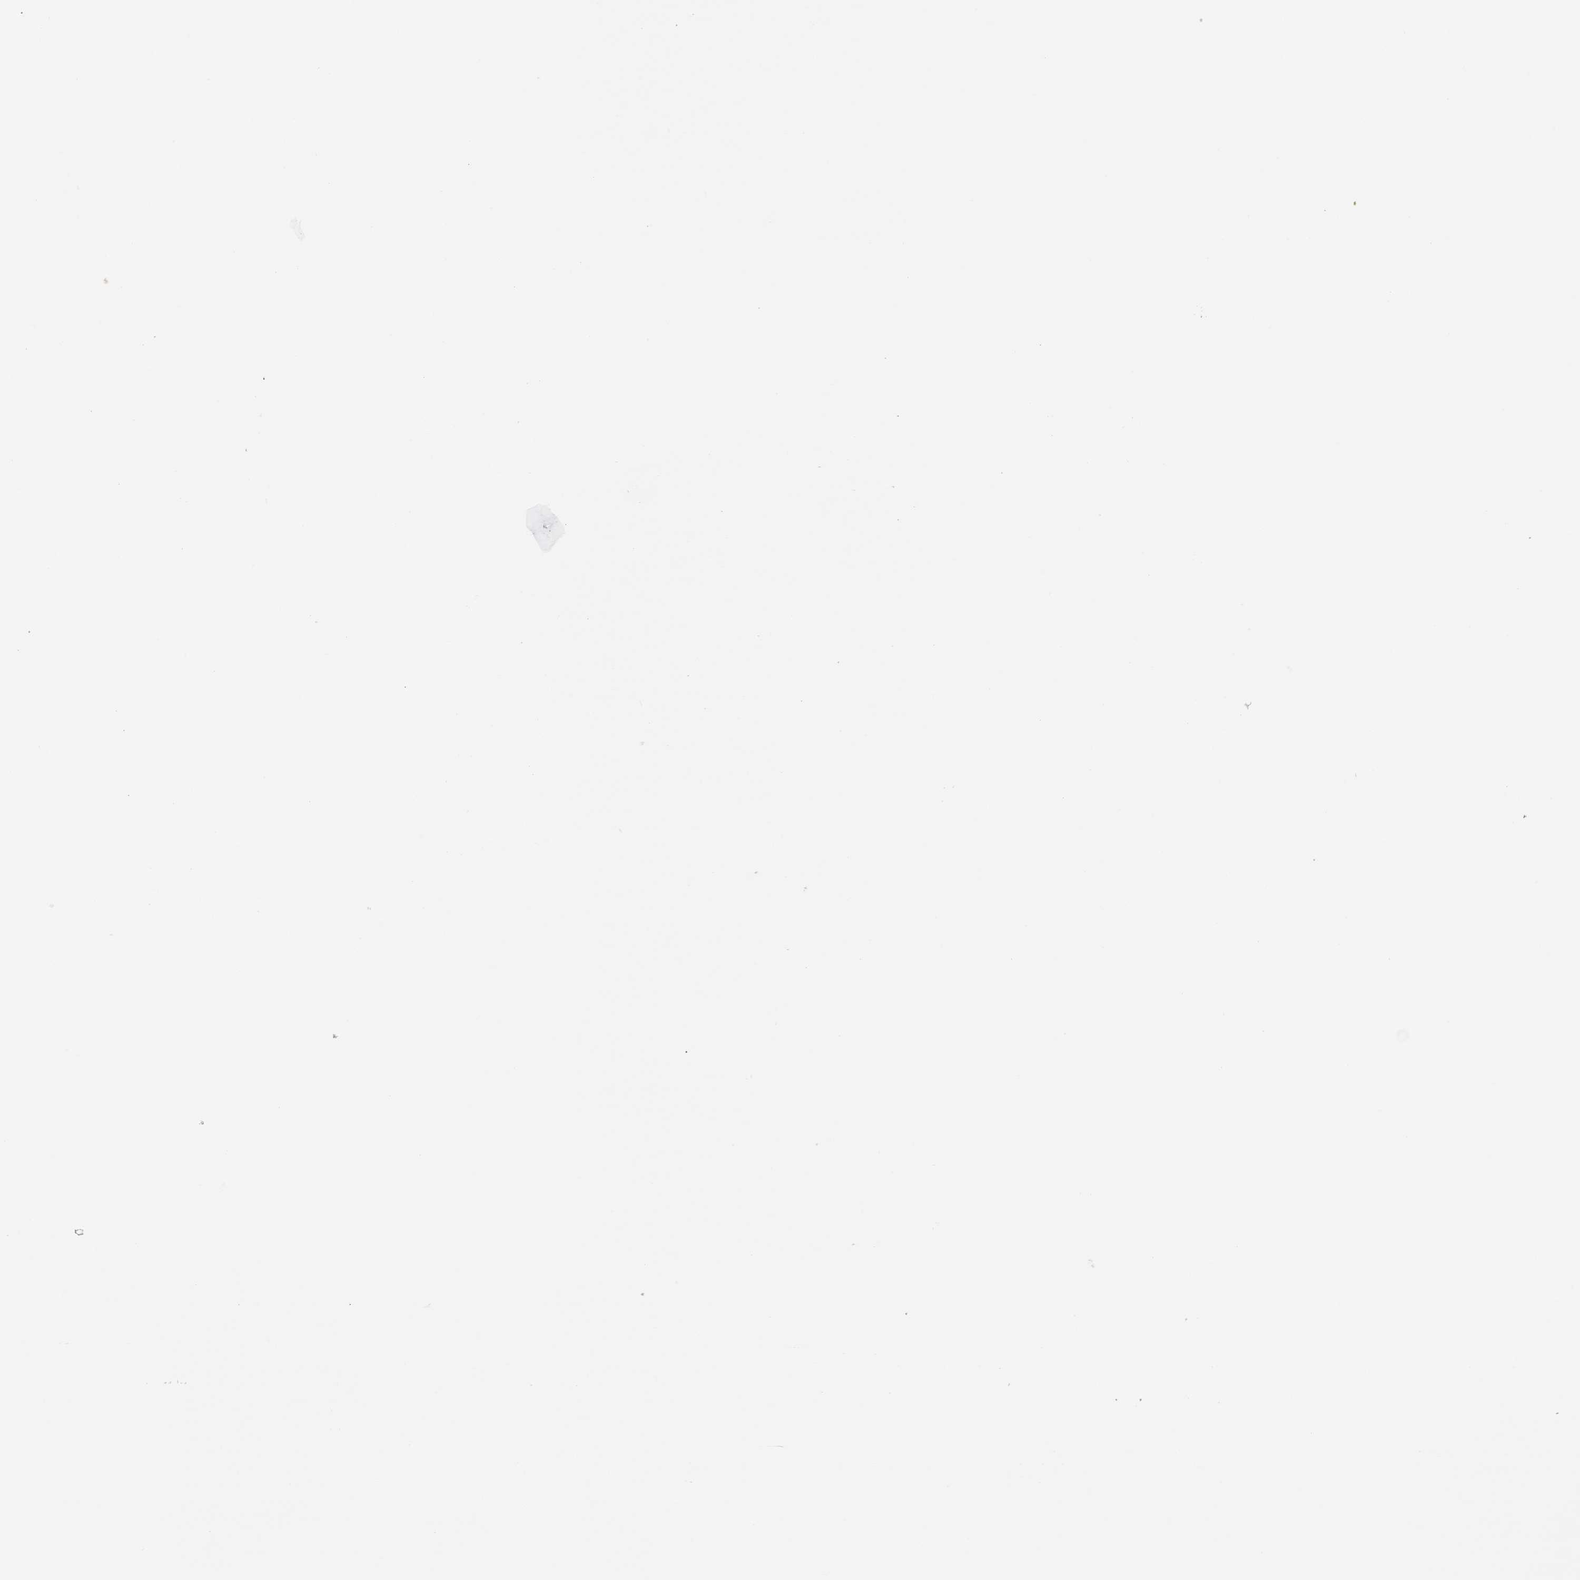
{"staining": {"intensity": "moderate", "quantity": "<25%", "location": "cytoplasmic/membranous,nuclear"}, "tissue": "pancreatic cancer", "cell_type": "Tumor cells", "image_type": "cancer", "snomed": [{"axis": "morphology", "description": "Adenocarcinoma, NOS"}, {"axis": "topography", "description": "Pancreas"}], "caption": "Protein expression analysis of human pancreatic adenocarcinoma reveals moderate cytoplasmic/membranous and nuclear expression in approximately <25% of tumor cells.", "gene": "PBK", "patient": {"sex": "male", "age": 63}}